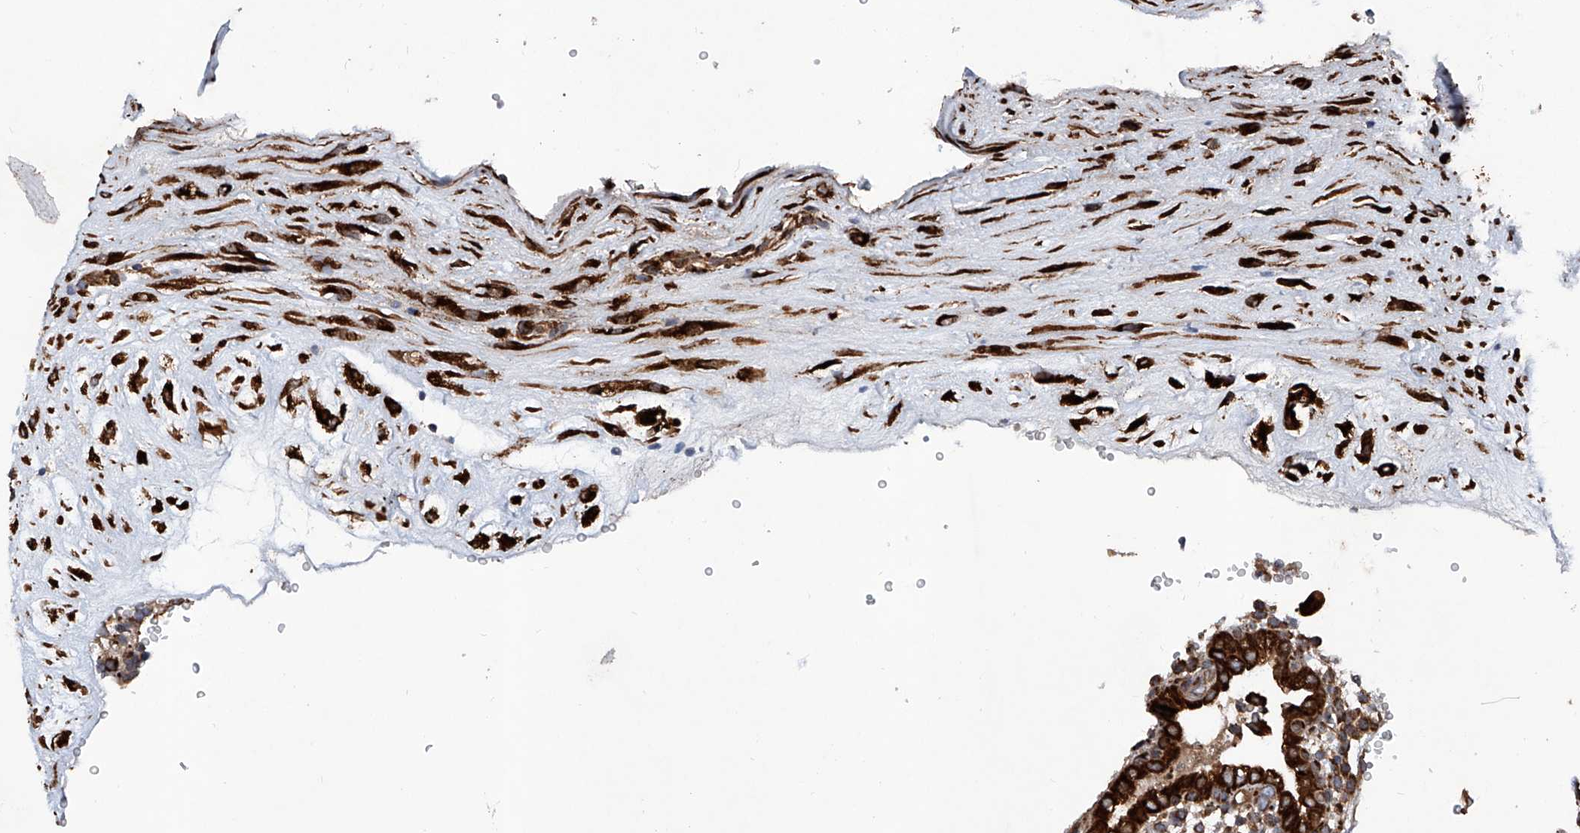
{"staining": {"intensity": "strong", "quantity": ">75%", "location": "cytoplasmic/membranous"}, "tissue": "placenta", "cell_type": "Decidual cells", "image_type": "normal", "snomed": [{"axis": "morphology", "description": "Normal tissue, NOS"}, {"axis": "topography", "description": "Placenta"}], "caption": "Protein staining of unremarkable placenta demonstrates strong cytoplasmic/membranous expression in approximately >75% of decidual cells. The staining was performed using DAB (3,3'-diaminobenzidine) to visualize the protein expression in brown, while the nuclei were stained in blue with hematoxylin (Magnification: 20x).", "gene": "ASCC3", "patient": {"sex": "female", "age": 18}}